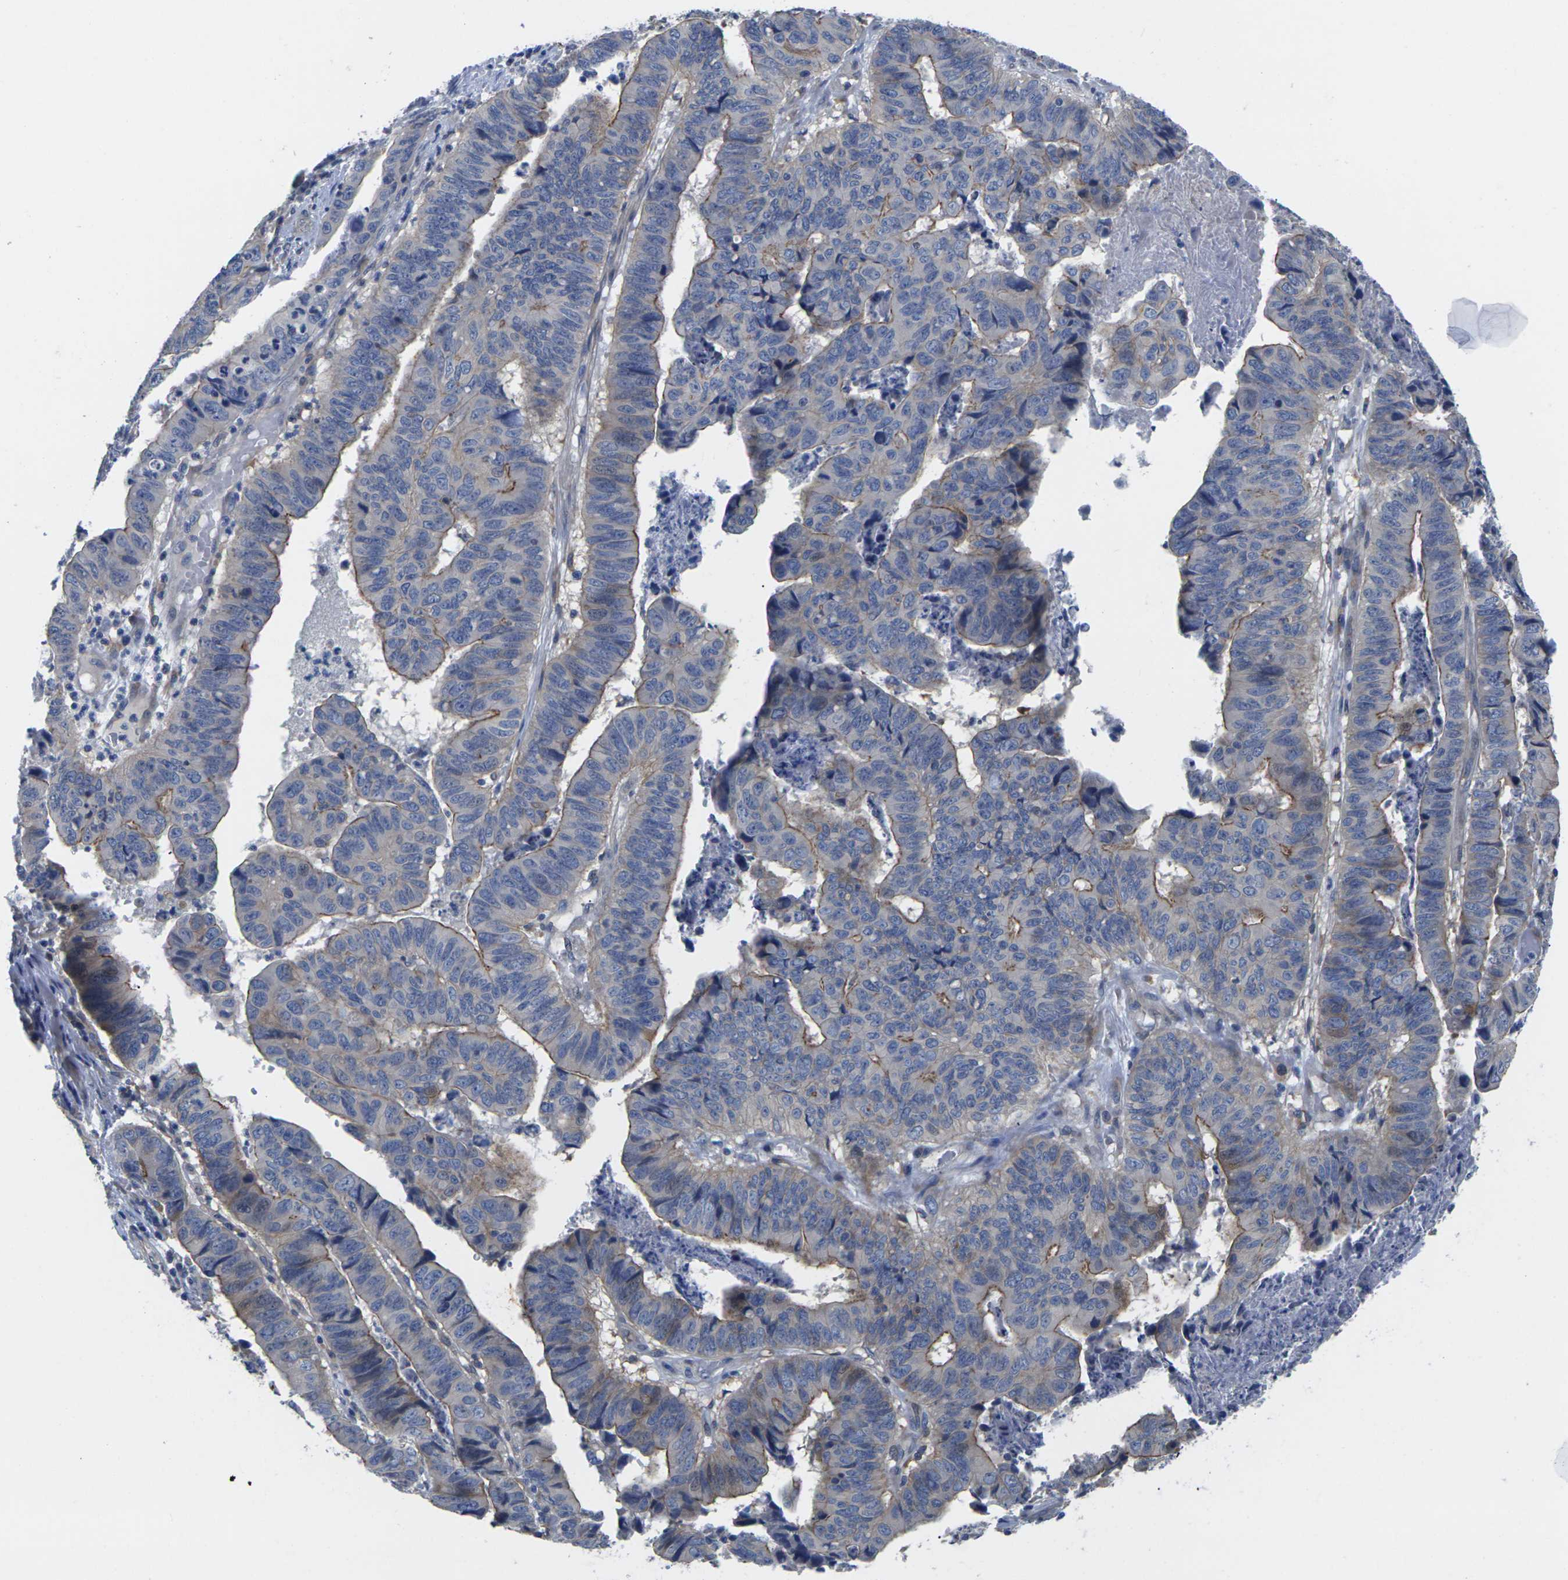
{"staining": {"intensity": "moderate", "quantity": "25%-75%", "location": "cytoplasmic/membranous"}, "tissue": "stomach cancer", "cell_type": "Tumor cells", "image_type": "cancer", "snomed": [{"axis": "morphology", "description": "Adenocarcinoma, NOS"}, {"axis": "topography", "description": "Stomach, lower"}], "caption": "Brown immunohistochemical staining in stomach cancer (adenocarcinoma) displays moderate cytoplasmic/membranous staining in approximately 25%-75% of tumor cells.", "gene": "SCNN1A", "patient": {"sex": "male", "age": 77}}